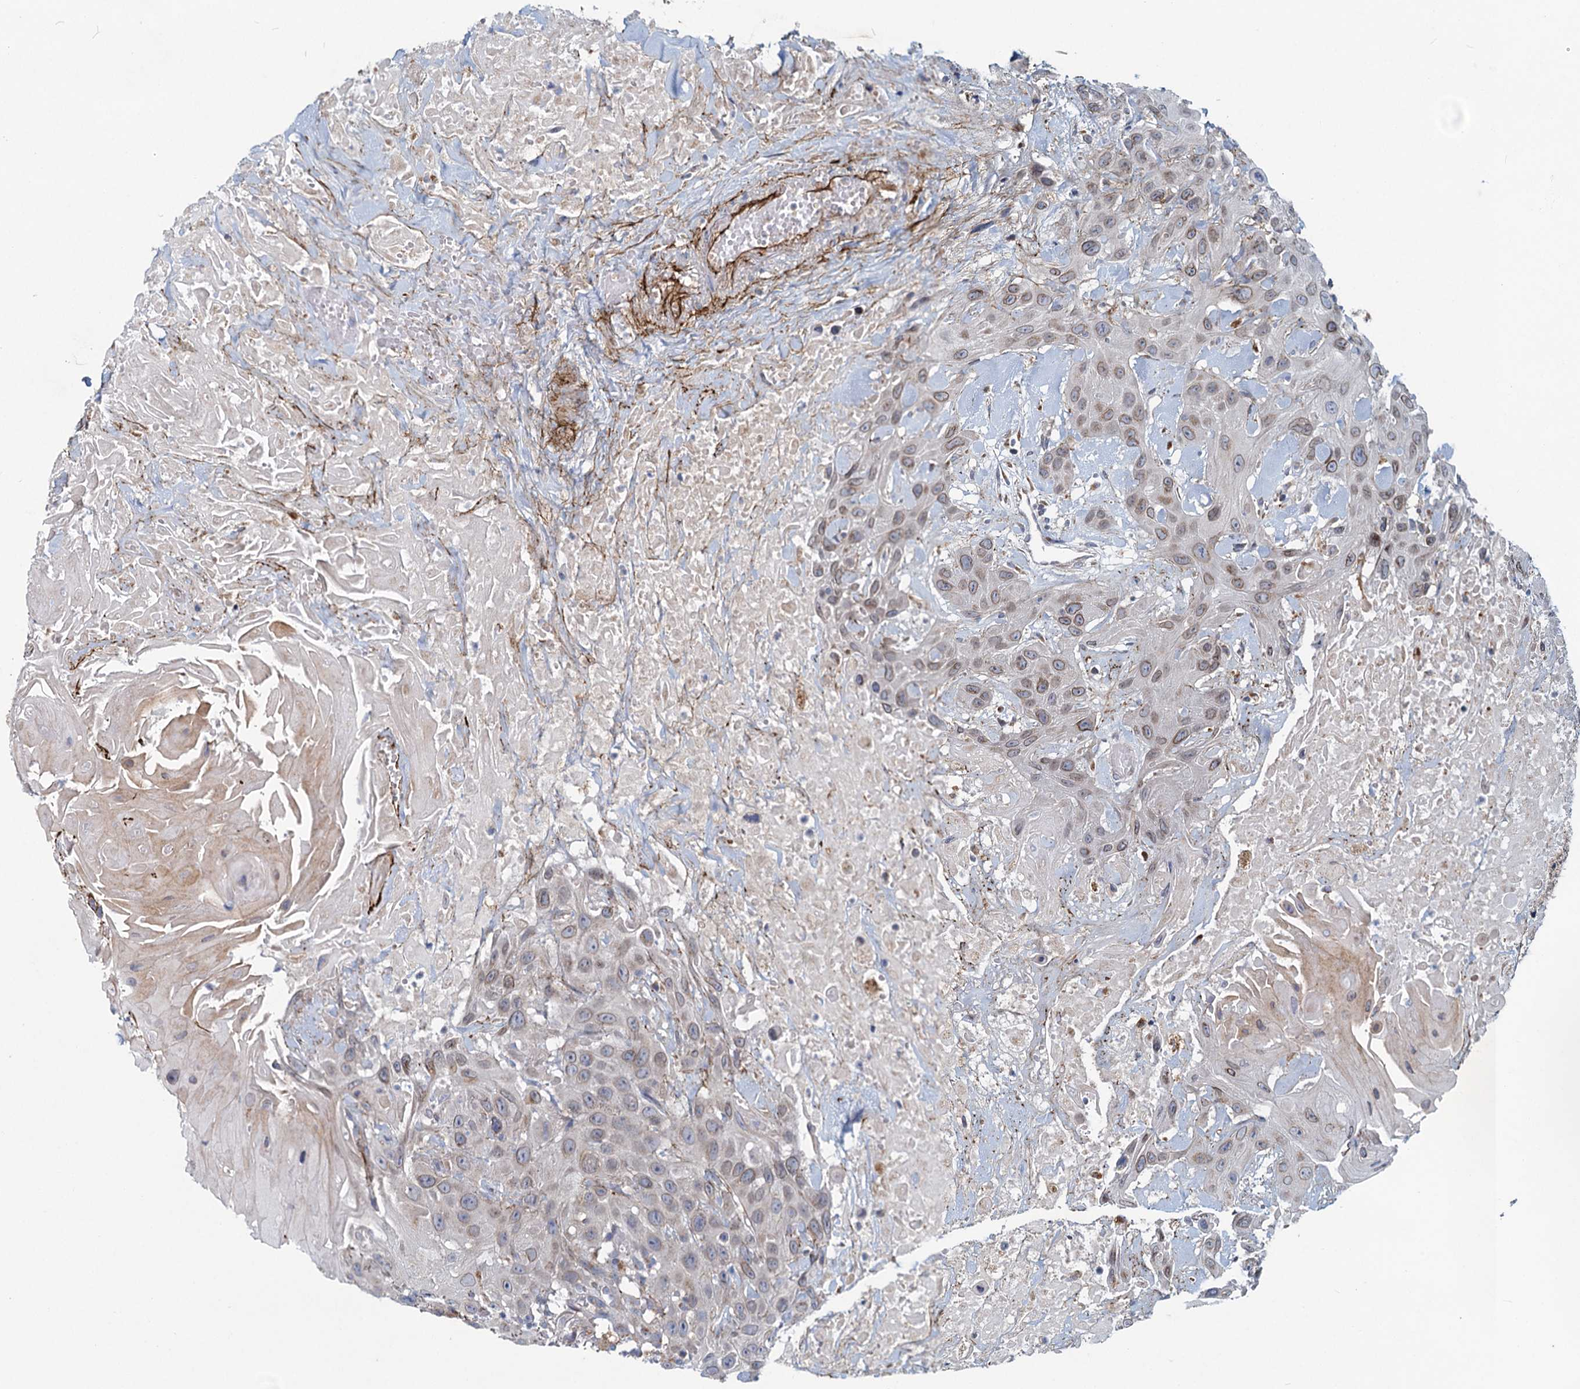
{"staining": {"intensity": "weak", "quantity": ">75%", "location": "cytoplasmic/membranous,nuclear"}, "tissue": "head and neck cancer", "cell_type": "Tumor cells", "image_type": "cancer", "snomed": [{"axis": "morphology", "description": "Squamous cell carcinoma, NOS"}, {"axis": "topography", "description": "Head-Neck"}], "caption": "Immunohistochemical staining of human head and neck cancer (squamous cell carcinoma) shows low levels of weak cytoplasmic/membranous and nuclear protein expression in approximately >75% of tumor cells. (DAB IHC, brown staining for protein, blue staining for nuclei).", "gene": "ADCY2", "patient": {"sex": "male", "age": 81}}